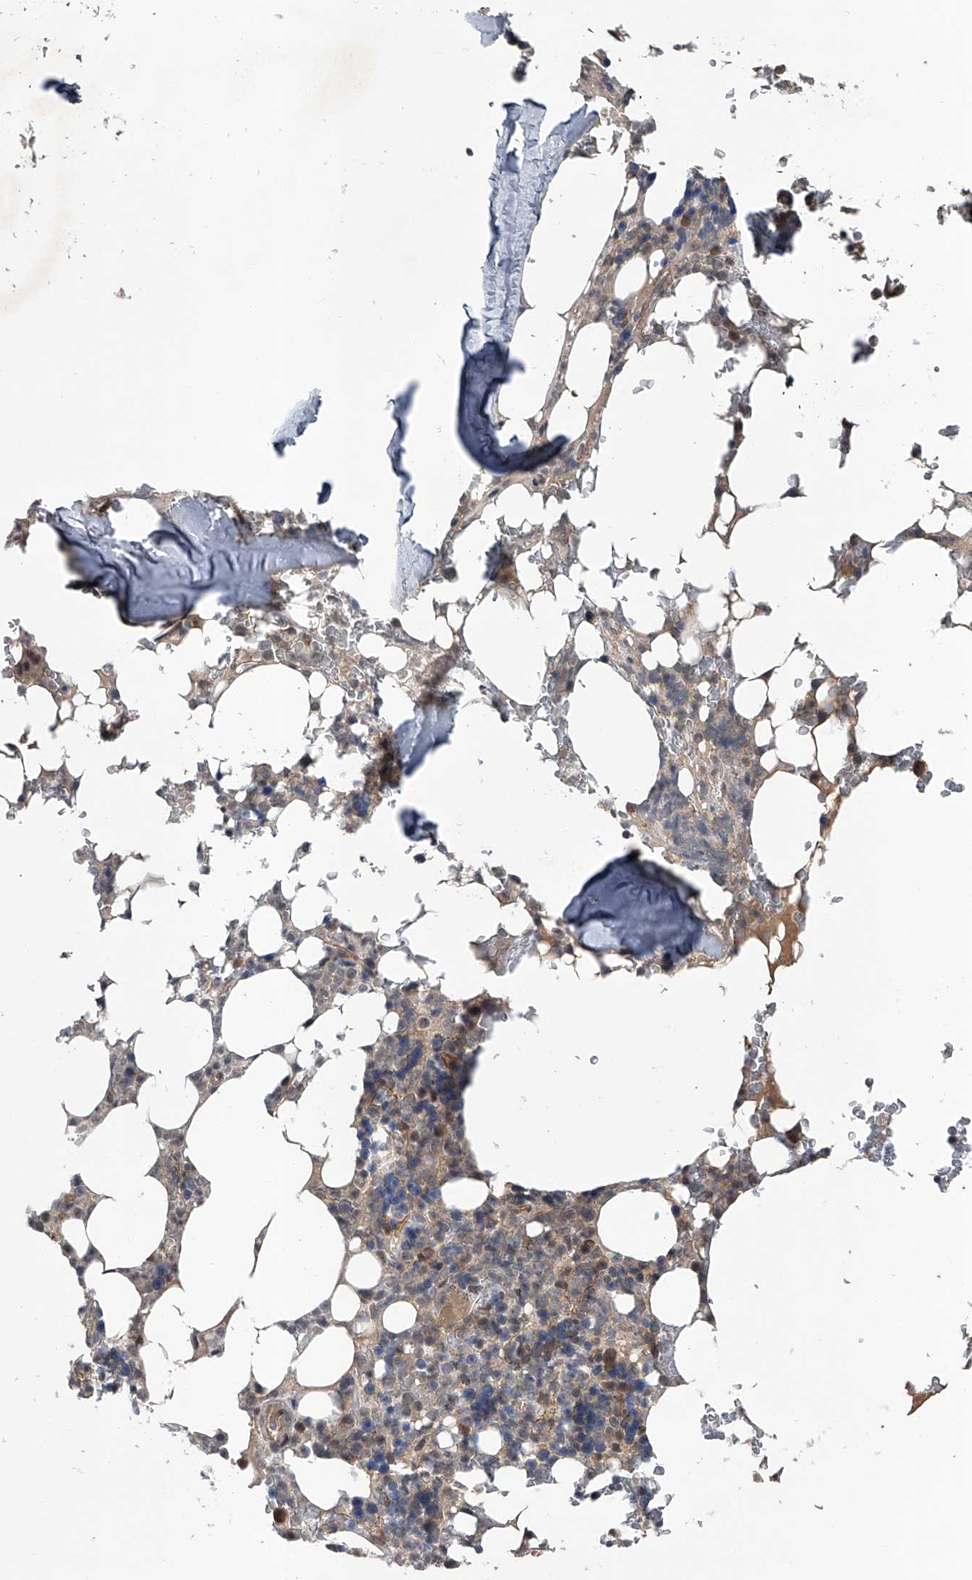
{"staining": {"intensity": "negative", "quantity": "none", "location": "none"}, "tissue": "bone marrow", "cell_type": "Hematopoietic cells", "image_type": "normal", "snomed": [{"axis": "morphology", "description": "Normal tissue, NOS"}, {"axis": "topography", "description": "Bone marrow"}], "caption": "IHC photomicrograph of benign bone marrow: bone marrow stained with DAB (3,3'-diaminobenzidine) displays no significant protein expression in hematopoietic cells.", "gene": "SLC12A8", "patient": {"sex": "male", "age": 58}}